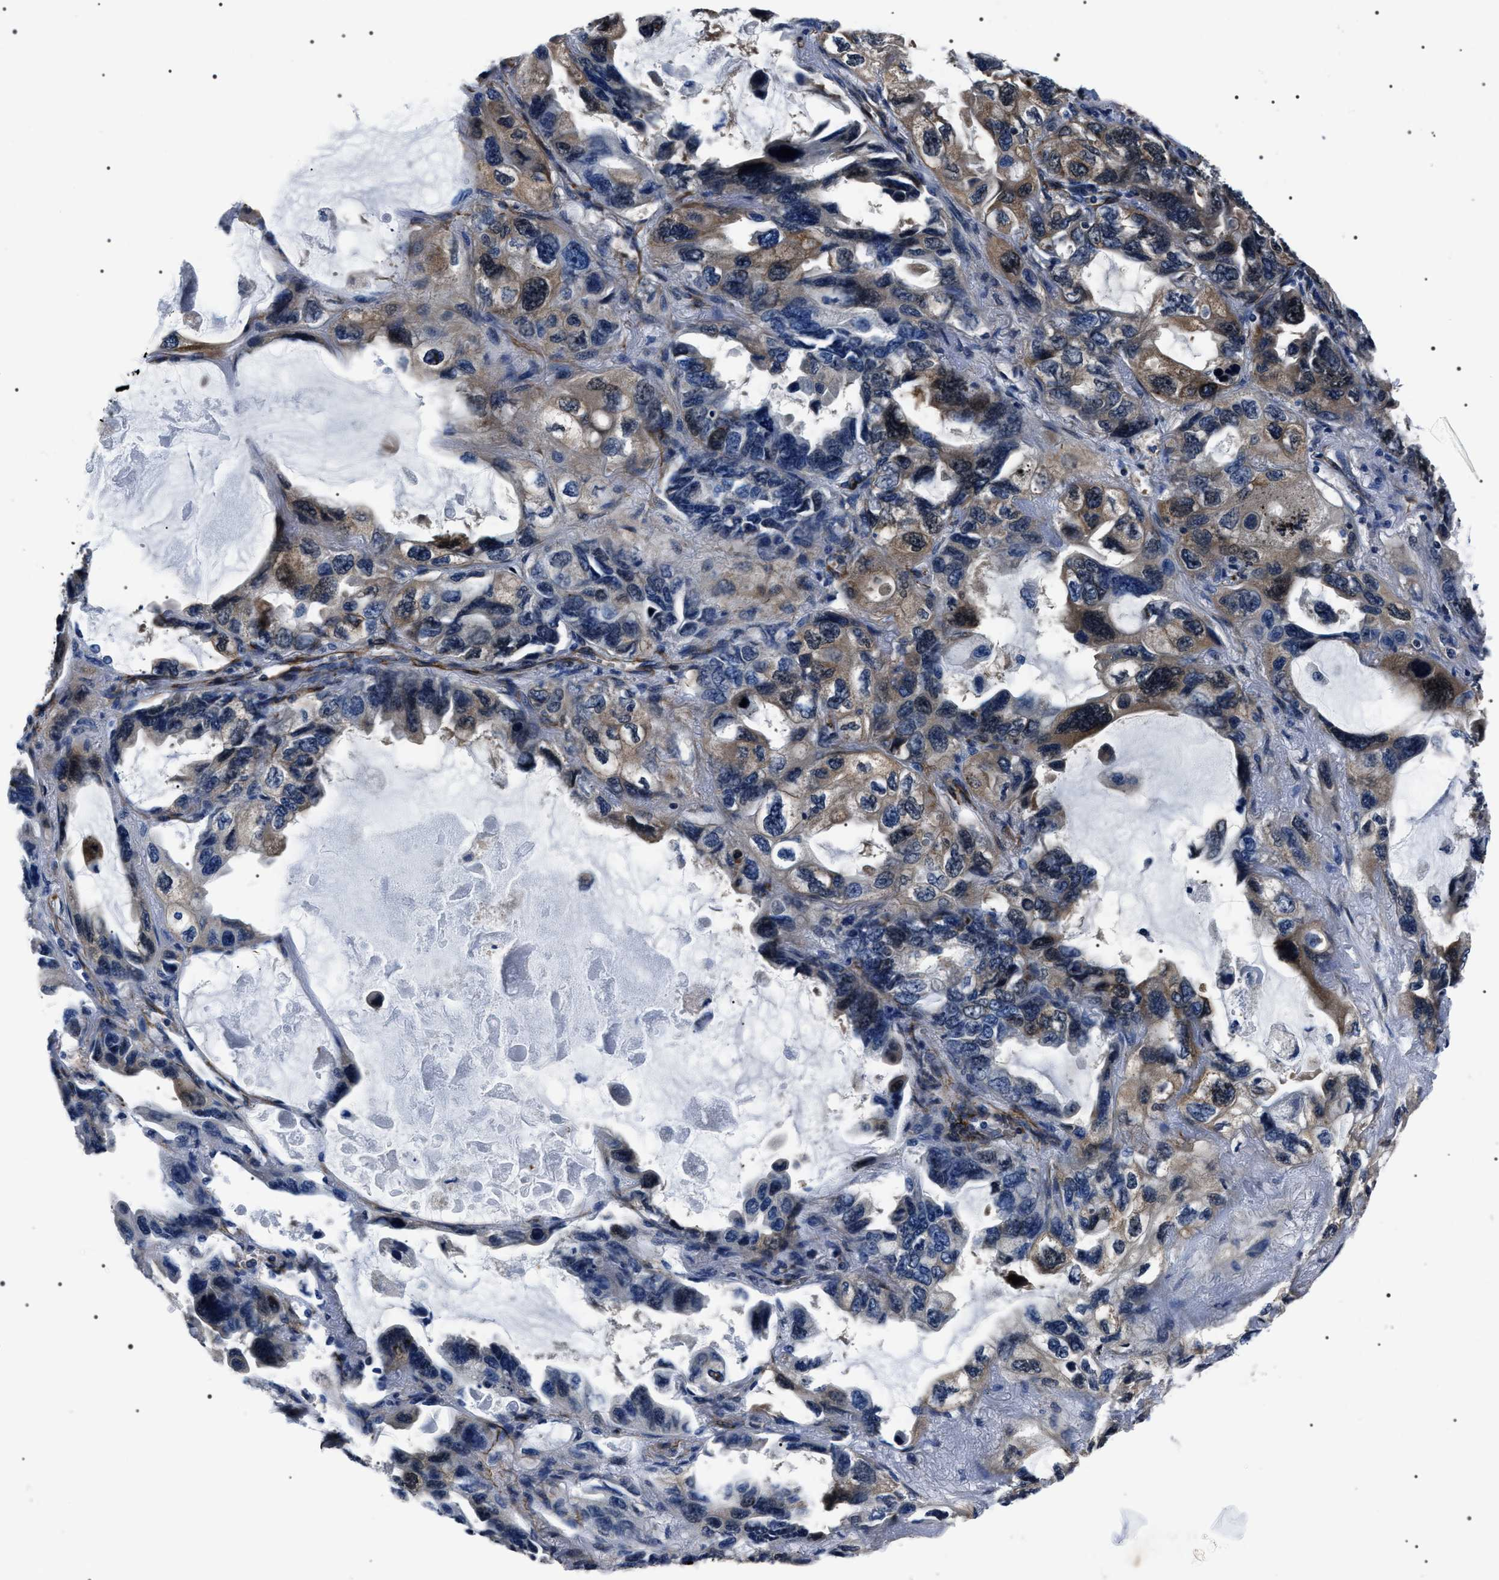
{"staining": {"intensity": "moderate", "quantity": "<25%", "location": "cytoplasmic/membranous"}, "tissue": "lung cancer", "cell_type": "Tumor cells", "image_type": "cancer", "snomed": [{"axis": "morphology", "description": "Squamous cell carcinoma, NOS"}, {"axis": "topography", "description": "Lung"}], "caption": "Lung cancer stained for a protein displays moderate cytoplasmic/membranous positivity in tumor cells. The protein is stained brown, and the nuclei are stained in blue (DAB IHC with brightfield microscopy, high magnification).", "gene": "BAG2", "patient": {"sex": "female", "age": 73}}